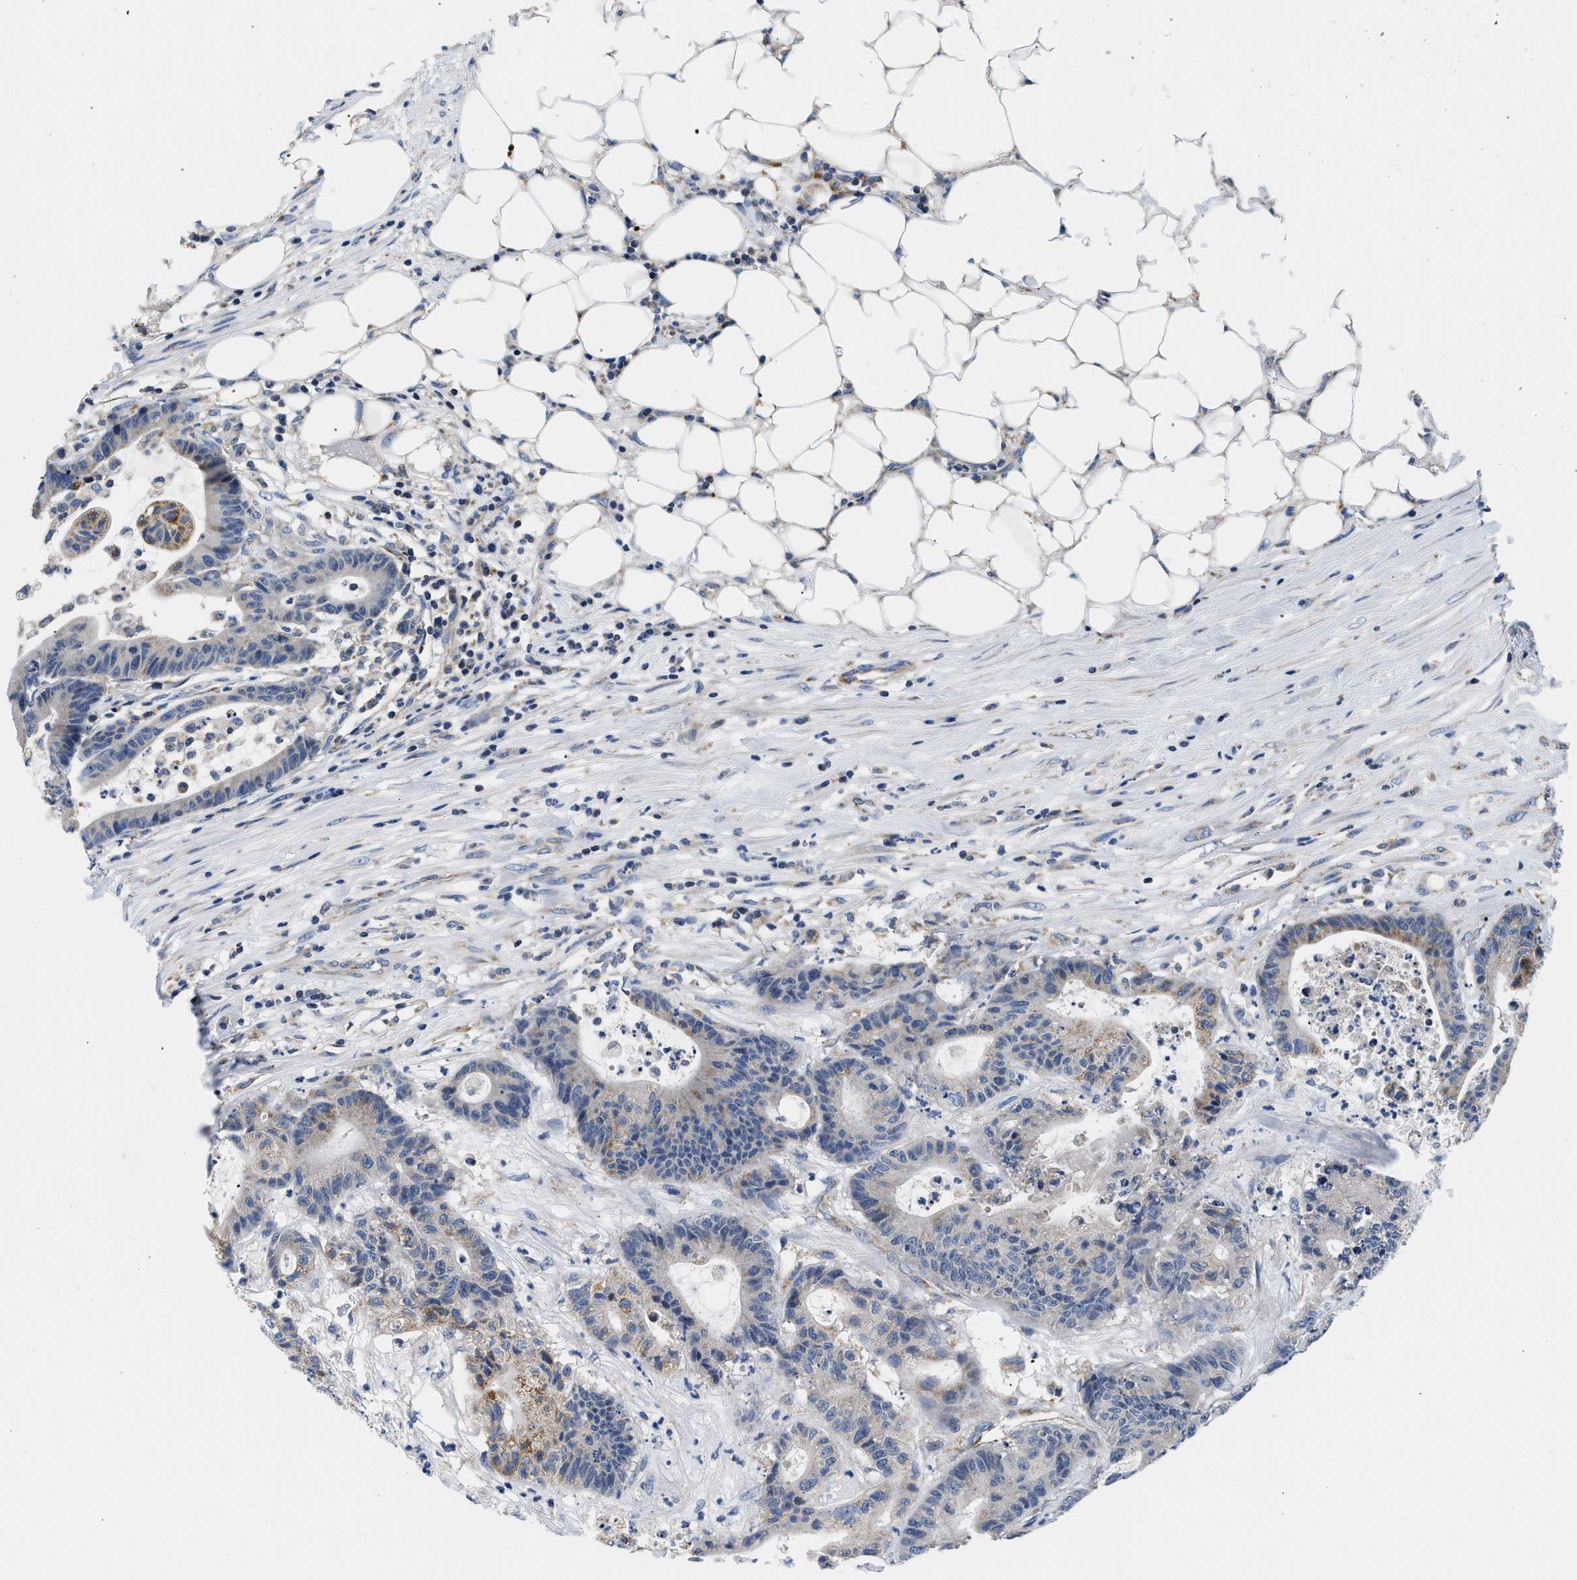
{"staining": {"intensity": "negative", "quantity": "none", "location": "none"}, "tissue": "colorectal cancer", "cell_type": "Tumor cells", "image_type": "cancer", "snomed": [{"axis": "morphology", "description": "Adenocarcinoma, NOS"}, {"axis": "topography", "description": "Colon"}], "caption": "Adenocarcinoma (colorectal) stained for a protein using immunohistochemistry reveals no expression tumor cells.", "gene": "PDP1", "patient": {"sex": "female", "age": 84}}